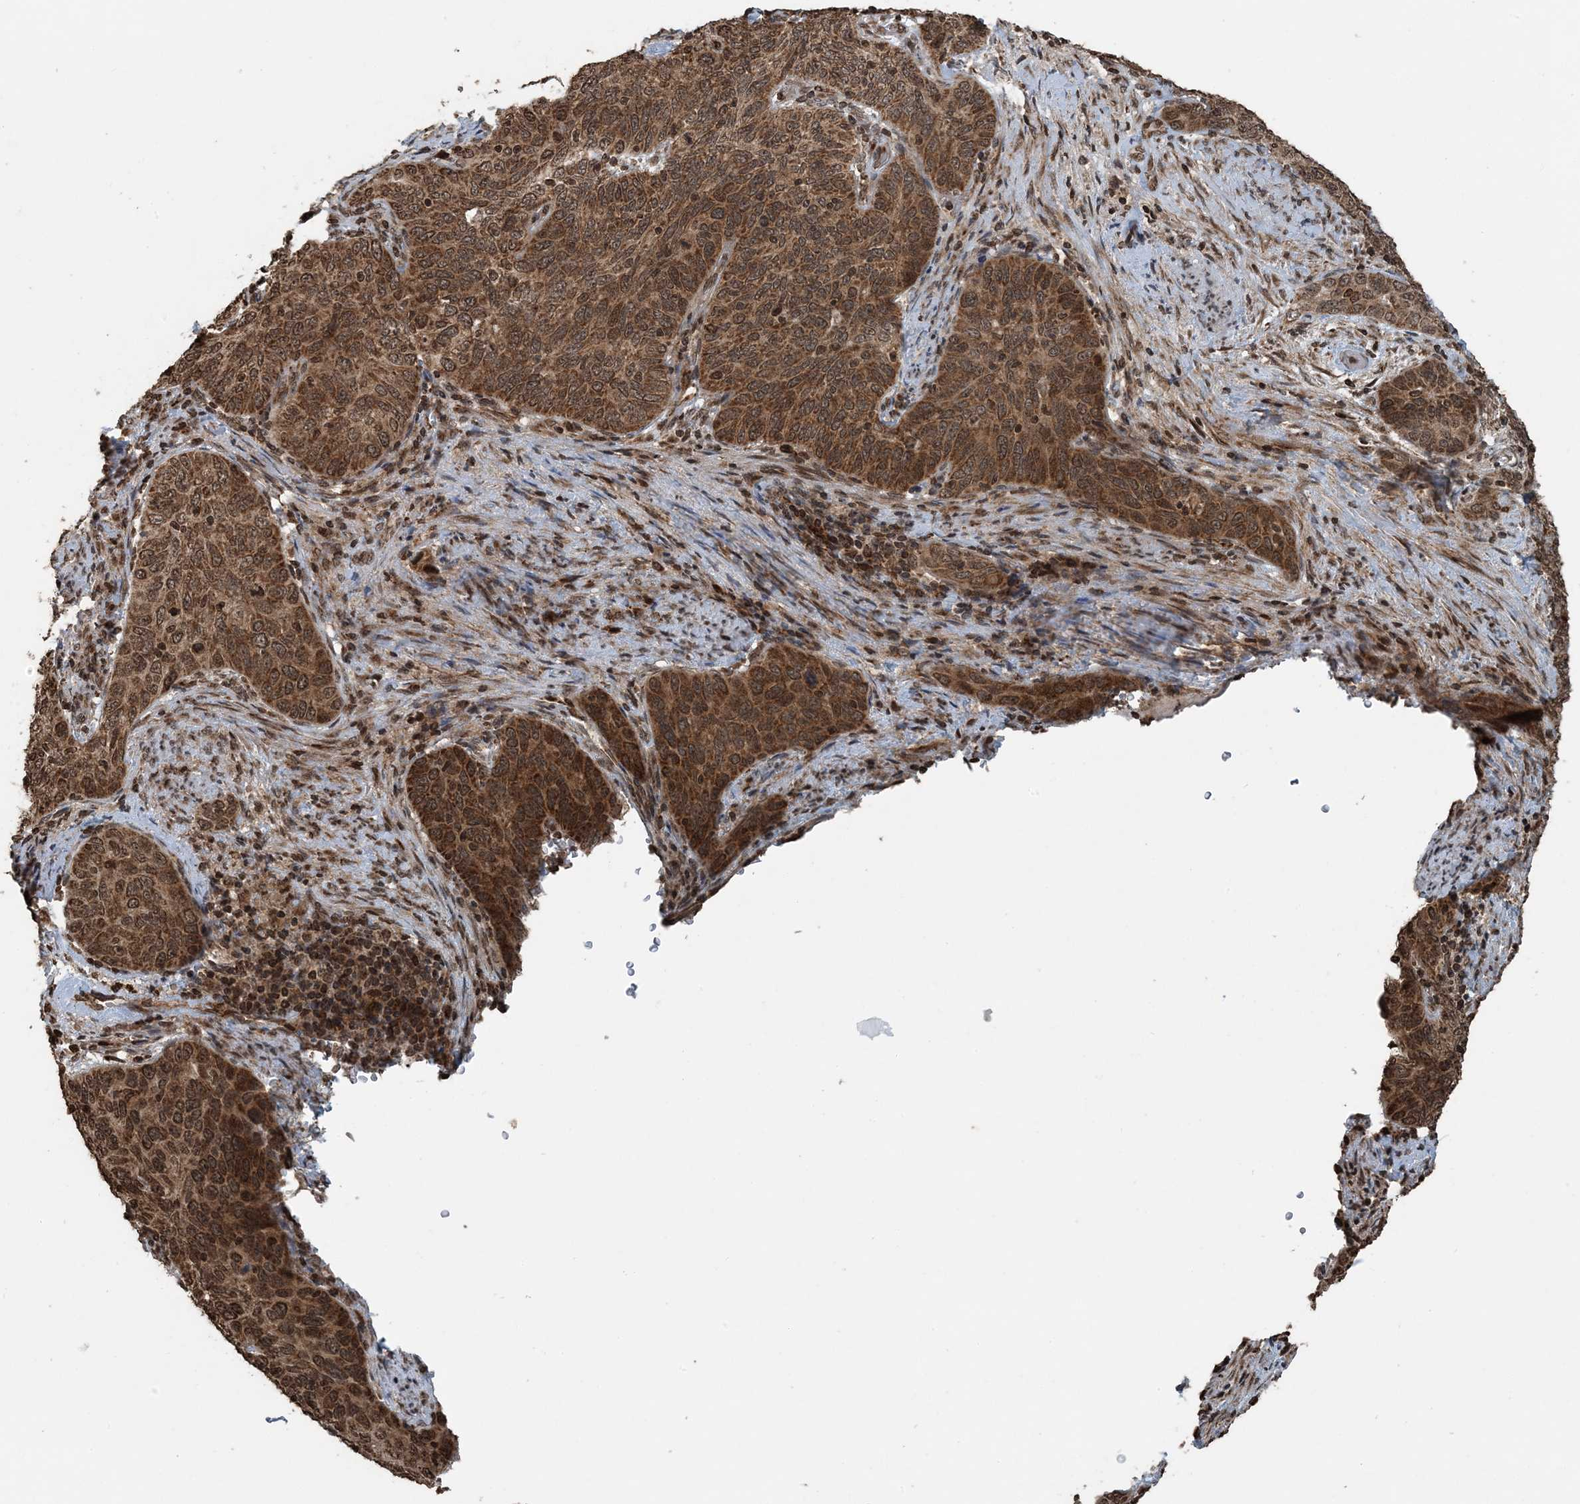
{"staining": {"intensity": "moderate", "quantity": ">75%", "location": "cytoplasmic/membranous,nuclear"}, "tissue": "cervical cancer", "cell_type": "Tumor cells", "image_type": "cancer", "snomed": [{"axis": "morphology", "description": "Squamous cell carcinoma, NOS"}, {"axis": "topography", "description": "Cervix"}], "caption": "Protein expression analysis of squamous cell carcinoma (cervical) displays moderate cytoplasmic/membranous and nuclear expression in about >75% of tumor cells.", "gene": "ZFAND2B", "patient": {"sex": "female", "age": 60}}